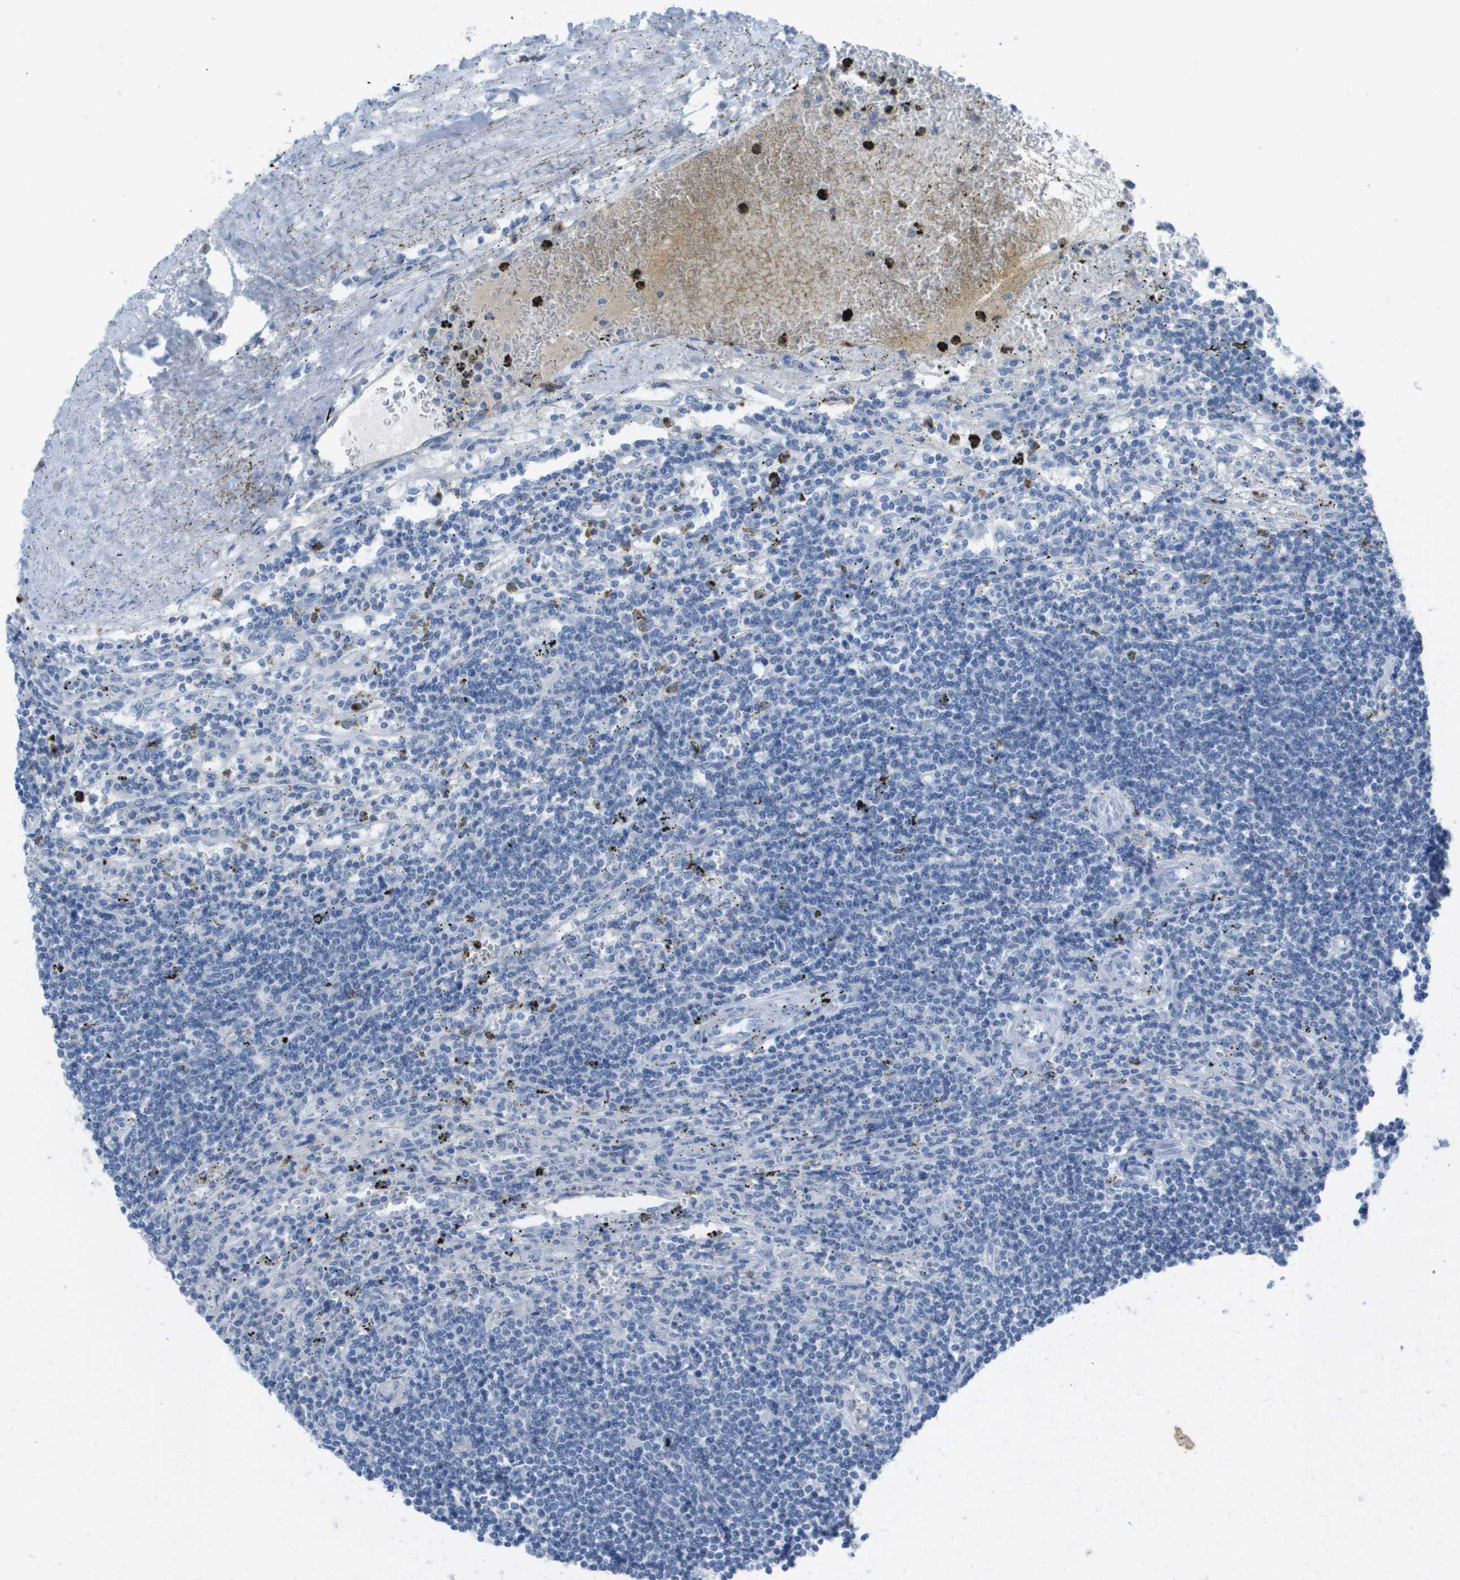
{"staining": {"intensity": "negative", "quantity": "none", "location": "none"}, "tissue": "lymphoma", "cell_type": "Tumor cells", "image_type": "cancer", "snomed": [{"axis": "morphology", "description": "Malignant lymphoma, non-Hodgkin's type, Low grade"}, {"axis": "topography", "description": "Spleen"}], "caption": "There is no significant expression in tumor cells of lymphoma.", "gene": "GPR18", "patient": {"sex": "male", "age": 76}}